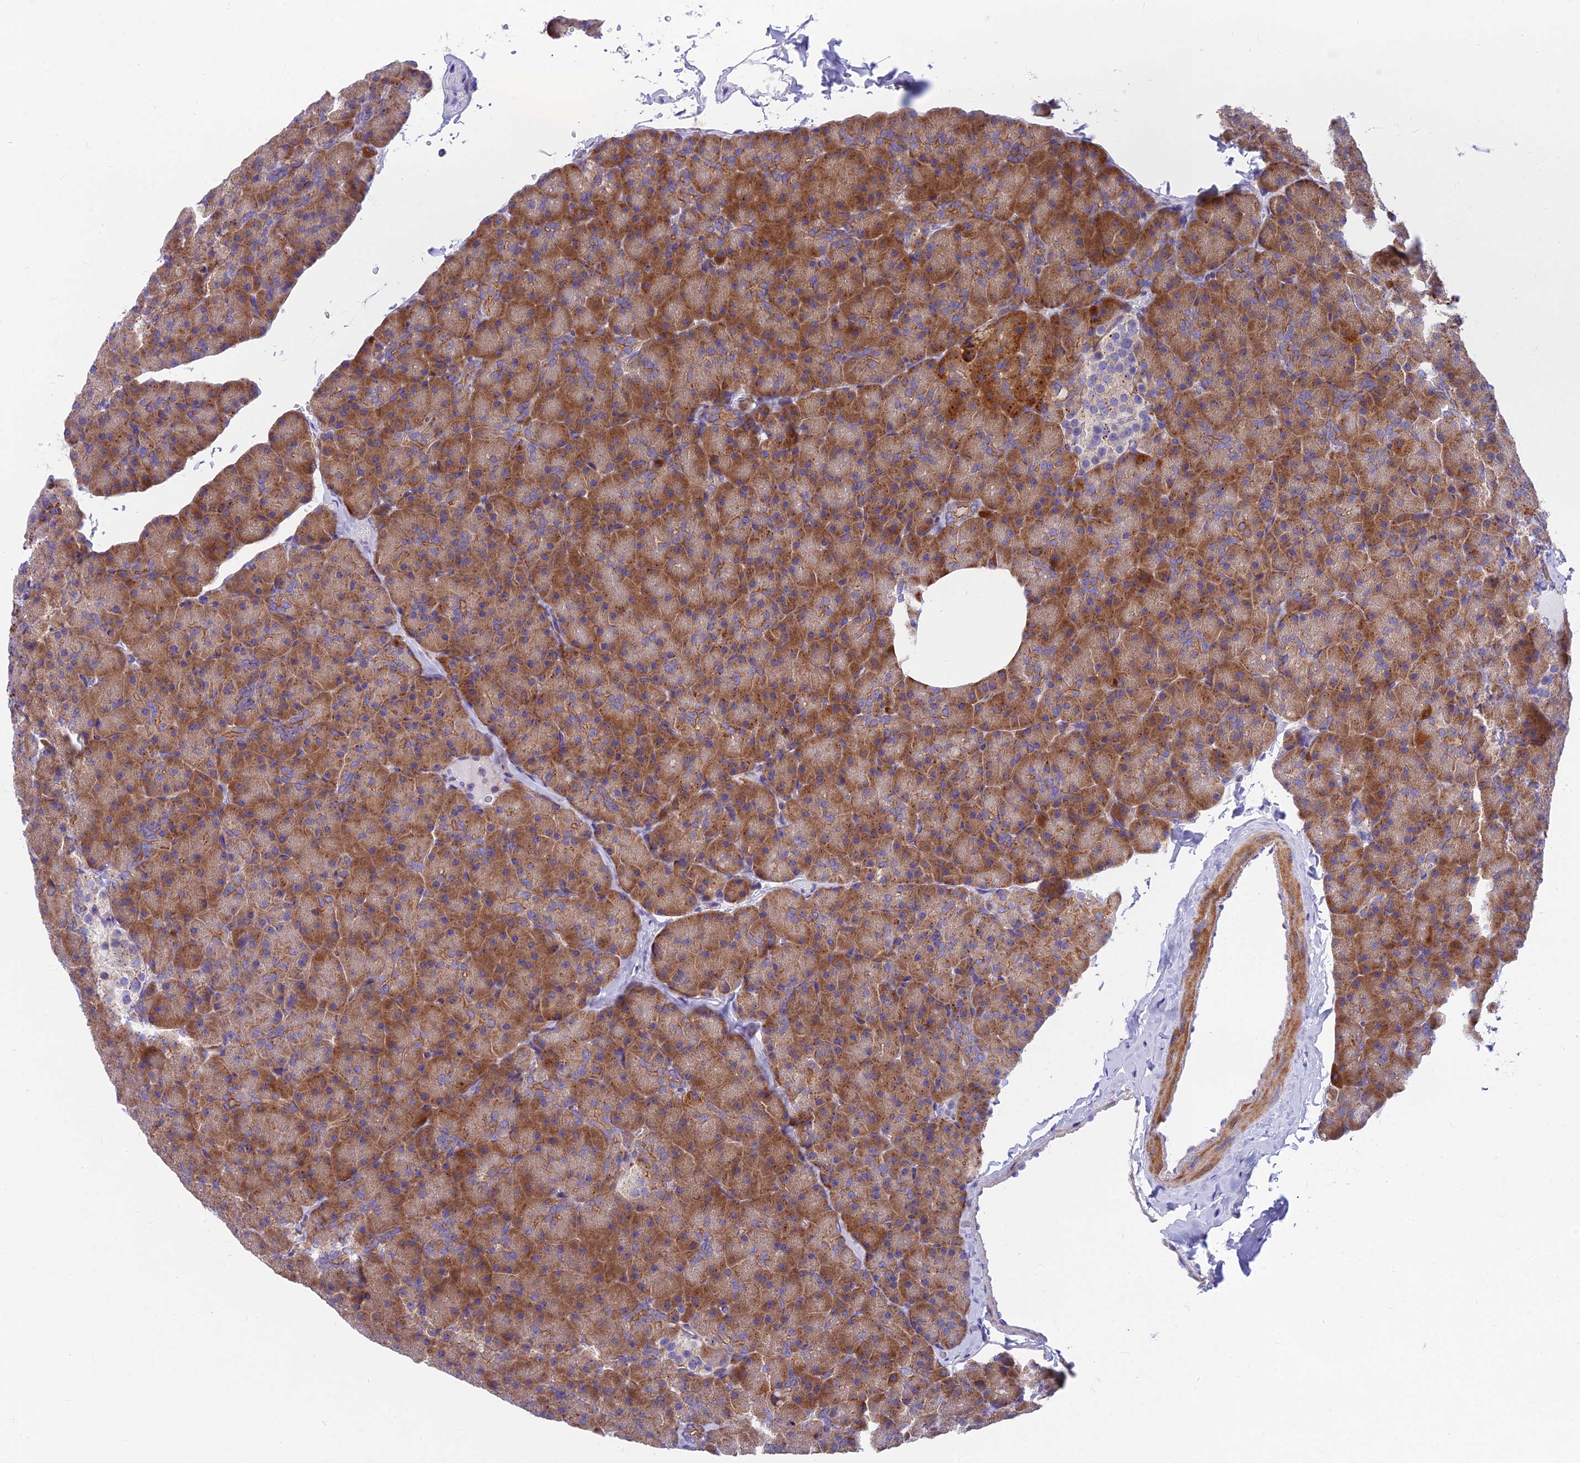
{"staining": {"intensity": "moderate", "quantity": ">75%", "location": "cytoplasmic/membranous"}, "tissue": "pancreas", "cell_type": "Exocrine glandular cells", "image_type": "normal", "snomed": [{"axis": "morphology", "description": "Normal tissue, NOS"}, {"axis": "topography", "description": "Pancreas"}], "caption": "Exocrine glandular cells exhibit medium levels of moderate cytoplasmic/membranous expression in approximately >75% of cells in unremarkable human pancreas. (IHC, brightfield microscopy, high magnification).", "gene": "MVB12A", "patient": {"sex": "male", "age": 36}}